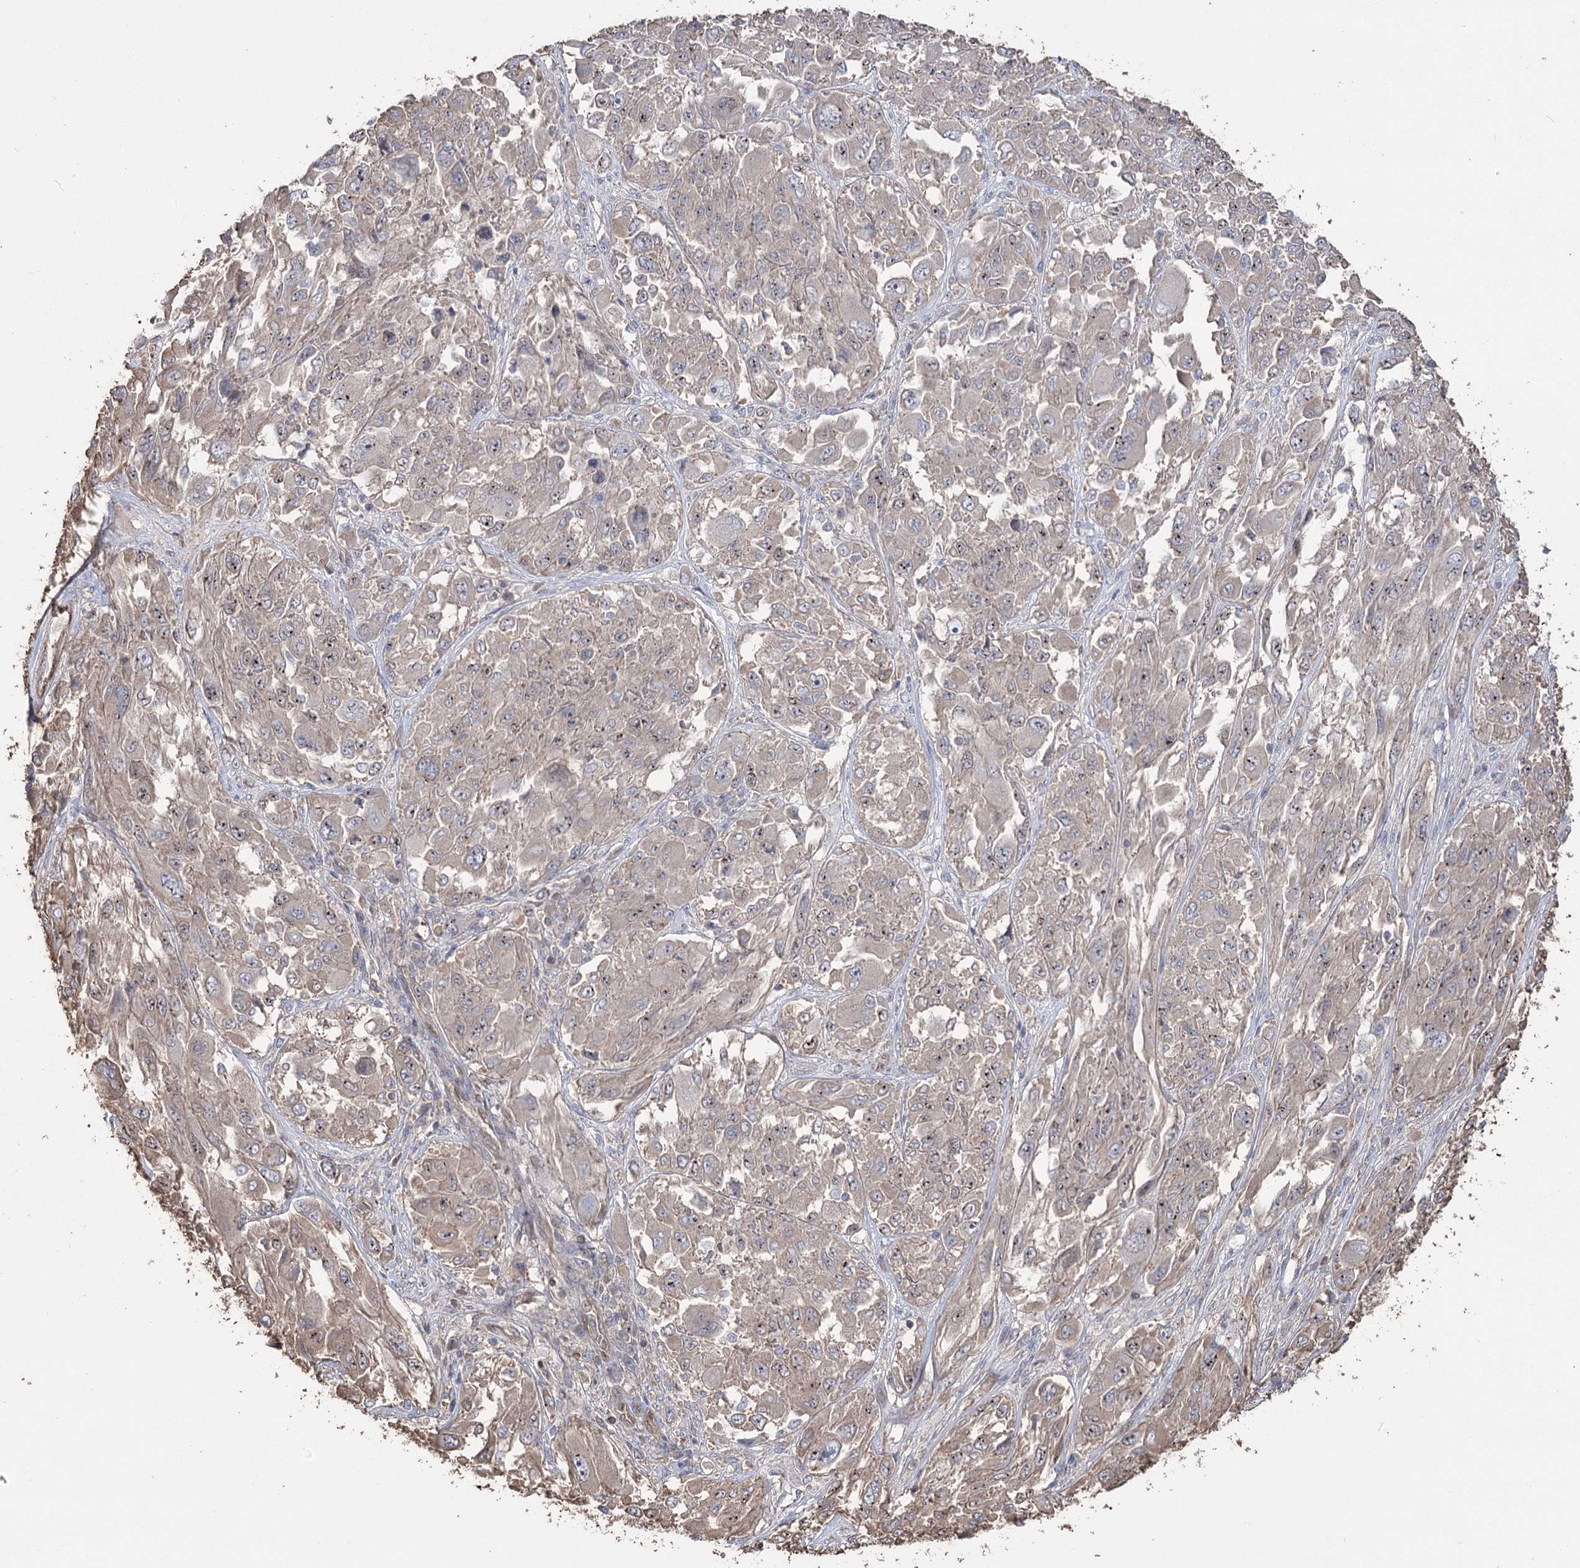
{"staining": {"intensity": "negative", "quantity": "none", "location": "none"}, "tissue": "melanoma", "cell_type": "Tumor cells", "image_type": "cancer", "snomed": [{"axis": "morphology", "description": "Malignant melanoma, NOS"}, {"axis": "topography", "description": "Skin"}], "caption": "This is an IHC micrograph of malignant melanoma. There is no positivity in tumor cells.", "gene": "FAM13B", "patient": {"sex": "female", "age": 91}}